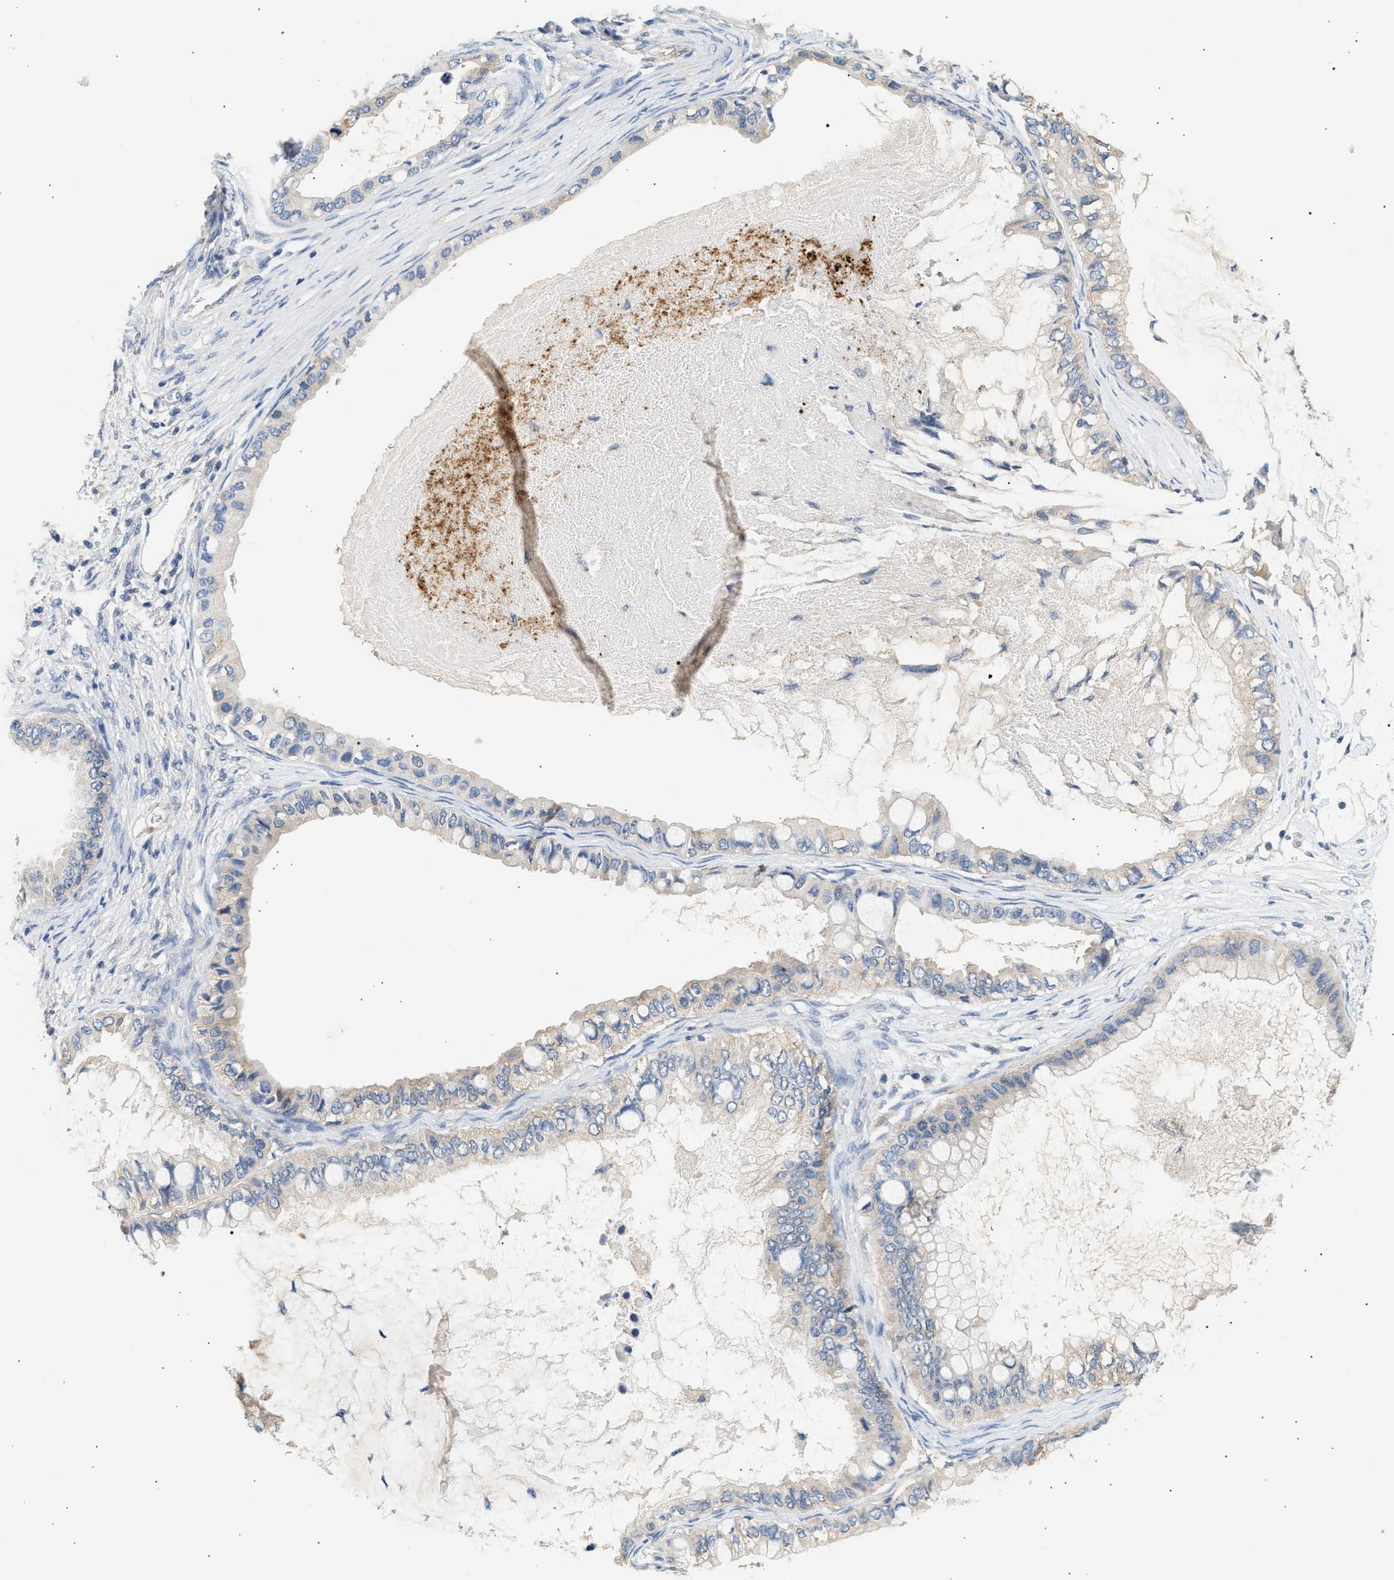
{"staining": {"intensity": "weak", "quantity": "<25%", "location": "cytoplasmic/membranous"}, "tissue": "ovarian cancer", "cell_type": "Tumor cells", "image_type": "cancer", "snomed": [{"axis": "morphology", "description": "Cystadenocarcinoma, mucinous, NOS"}, {"axis": "topography", "description": "Ovary"}], "caption": "This is a micrograph of immunohistochemistry (IHC) staining of ovarian mucinous cystadenocarcinoma, which shows no expression in tumor cells. (Brightfield microscopy of DAB (3,3'-diaminobenzidine) immunohistochemistry at high magnification).", "gene": "WDR31", "patient": {"sex": "female", "age": 80}}